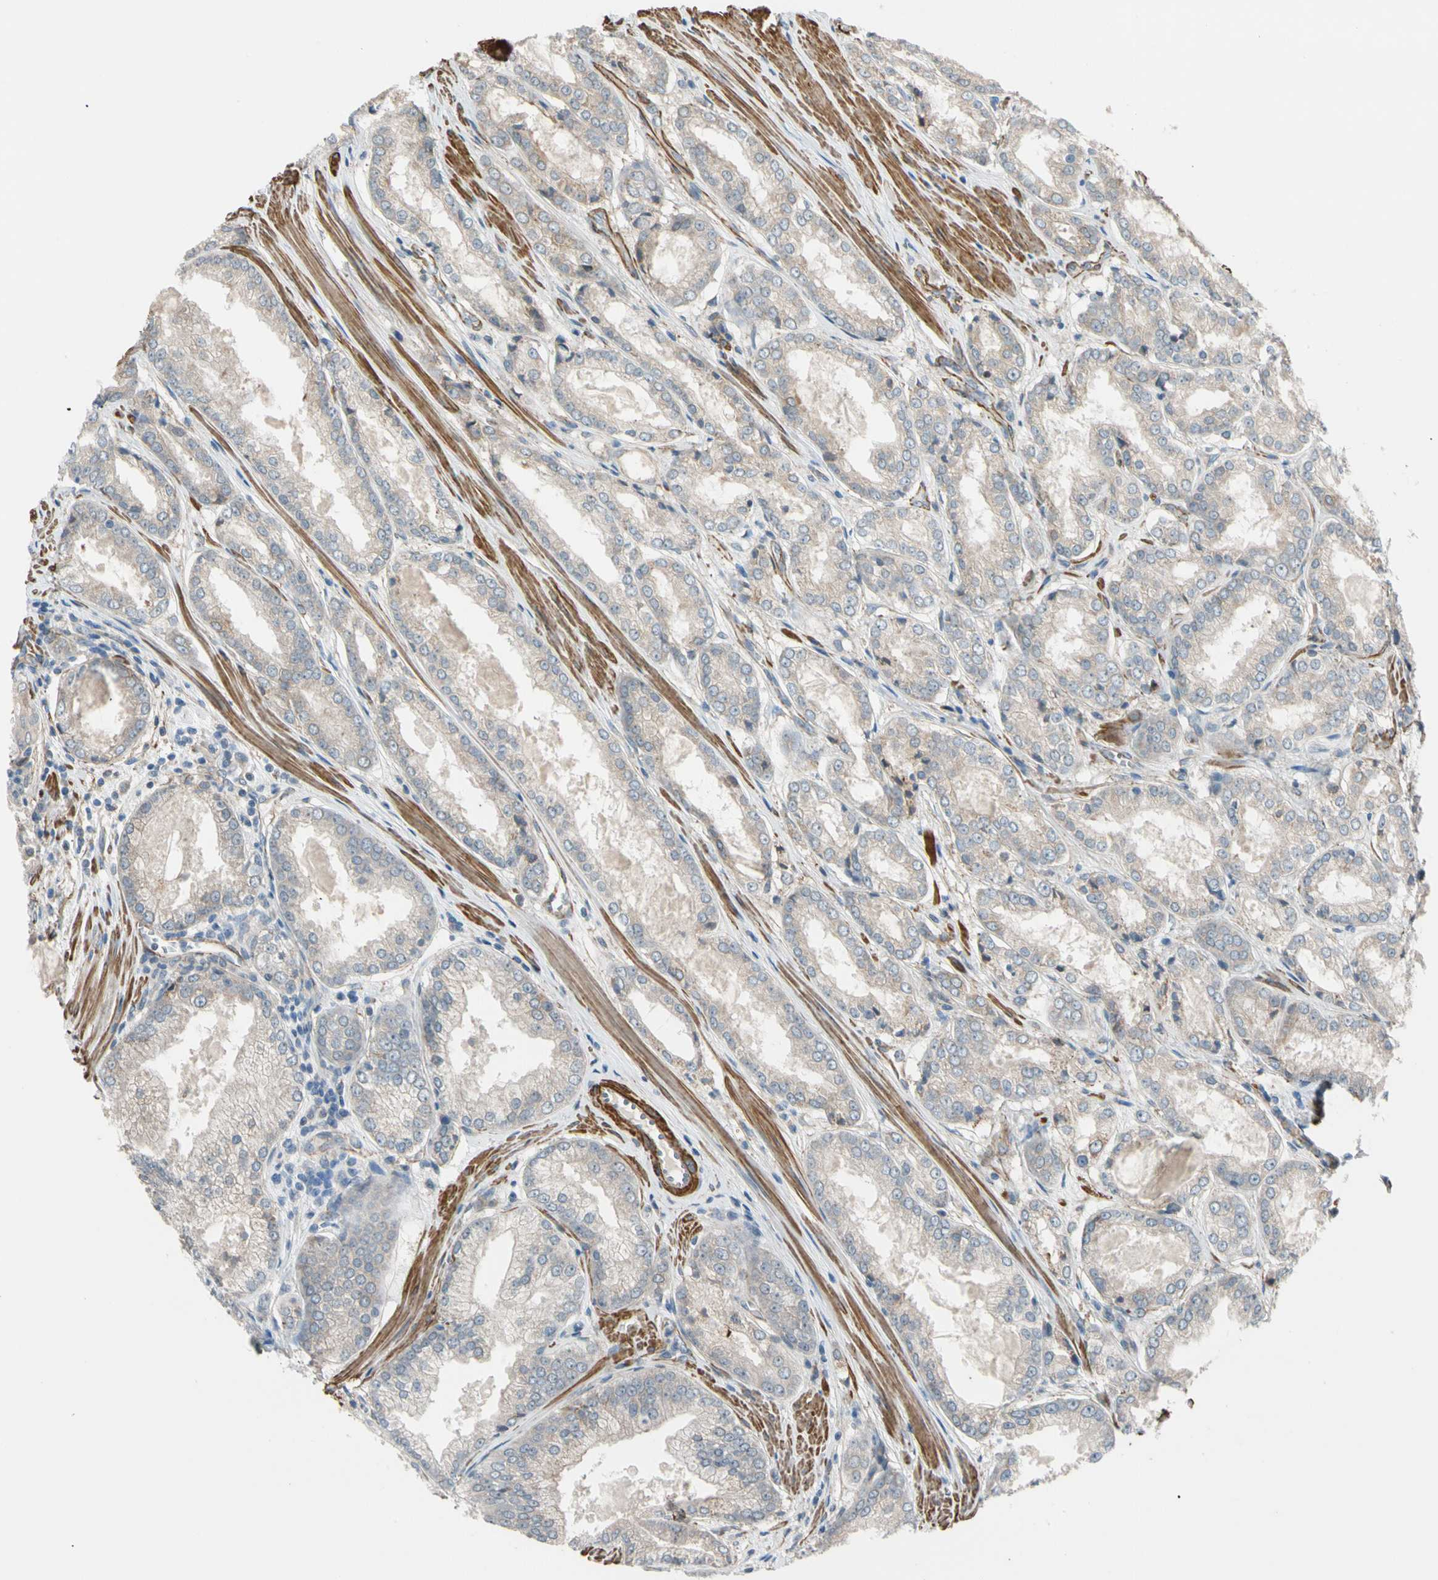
{"staining": {"intensity": "weak", "quantity": "25%-75%", "location": "cytoplasmic/membranous"}, "tissue": "prostate cancer", "cell_type": "Tumor cells", "image_type": "cancer", "snomed": [{"axis": "morphology", "description": "Adenocarcinoma, Low grade"}, {"axis": "topography", "description": "Prostate"}], "caption": "Protein analysis of prostate adenocarcinoma (low-grade) tissue demonstrates weak cytoplasmic/membranous staining in about 25%-75% of tumor cells. (IHC, brightfield microscopy, high magnification).", "gene": "LIMK2", "patient": {"sex": "male", "age": 64}}